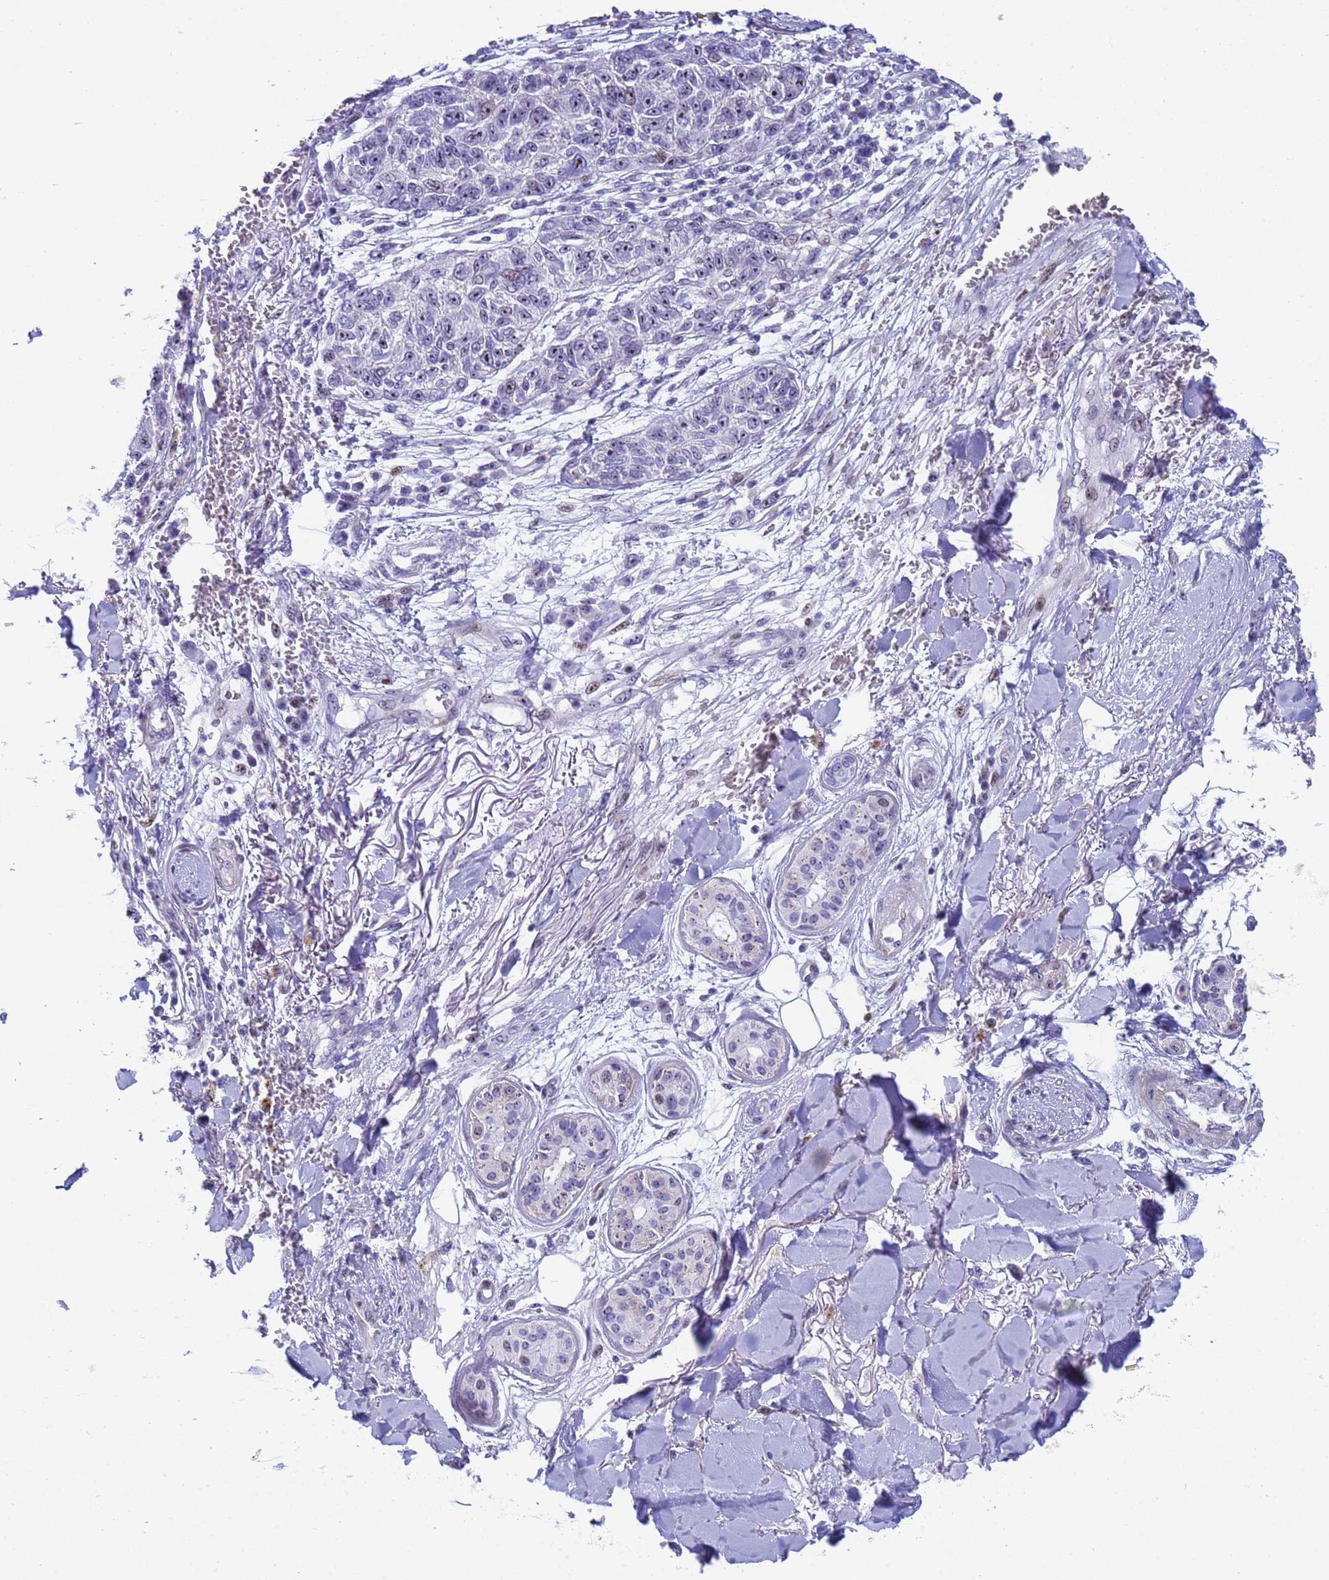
{"staining": {"intensity": "moderate", "quantity": "<25%", "location": "nuclear"}, "tissue": "melanoma", "cell_type": "Tumor cells", "image_type": "cancer", "snomed": [{"axis": "morphology", "description": "Normal tissue, NOS"}, {"axis": "morphology", "description": "Malignant melanoma, NOS"}, {"axis": "topography", "description": "Skin"}], "caption": "Protein staining of melanoma tissue exhibits moderate nuclear staining in approximately <25% of tumor cells.", "gene": "POP5", "patient": {"sex": "female", "age": 96}}